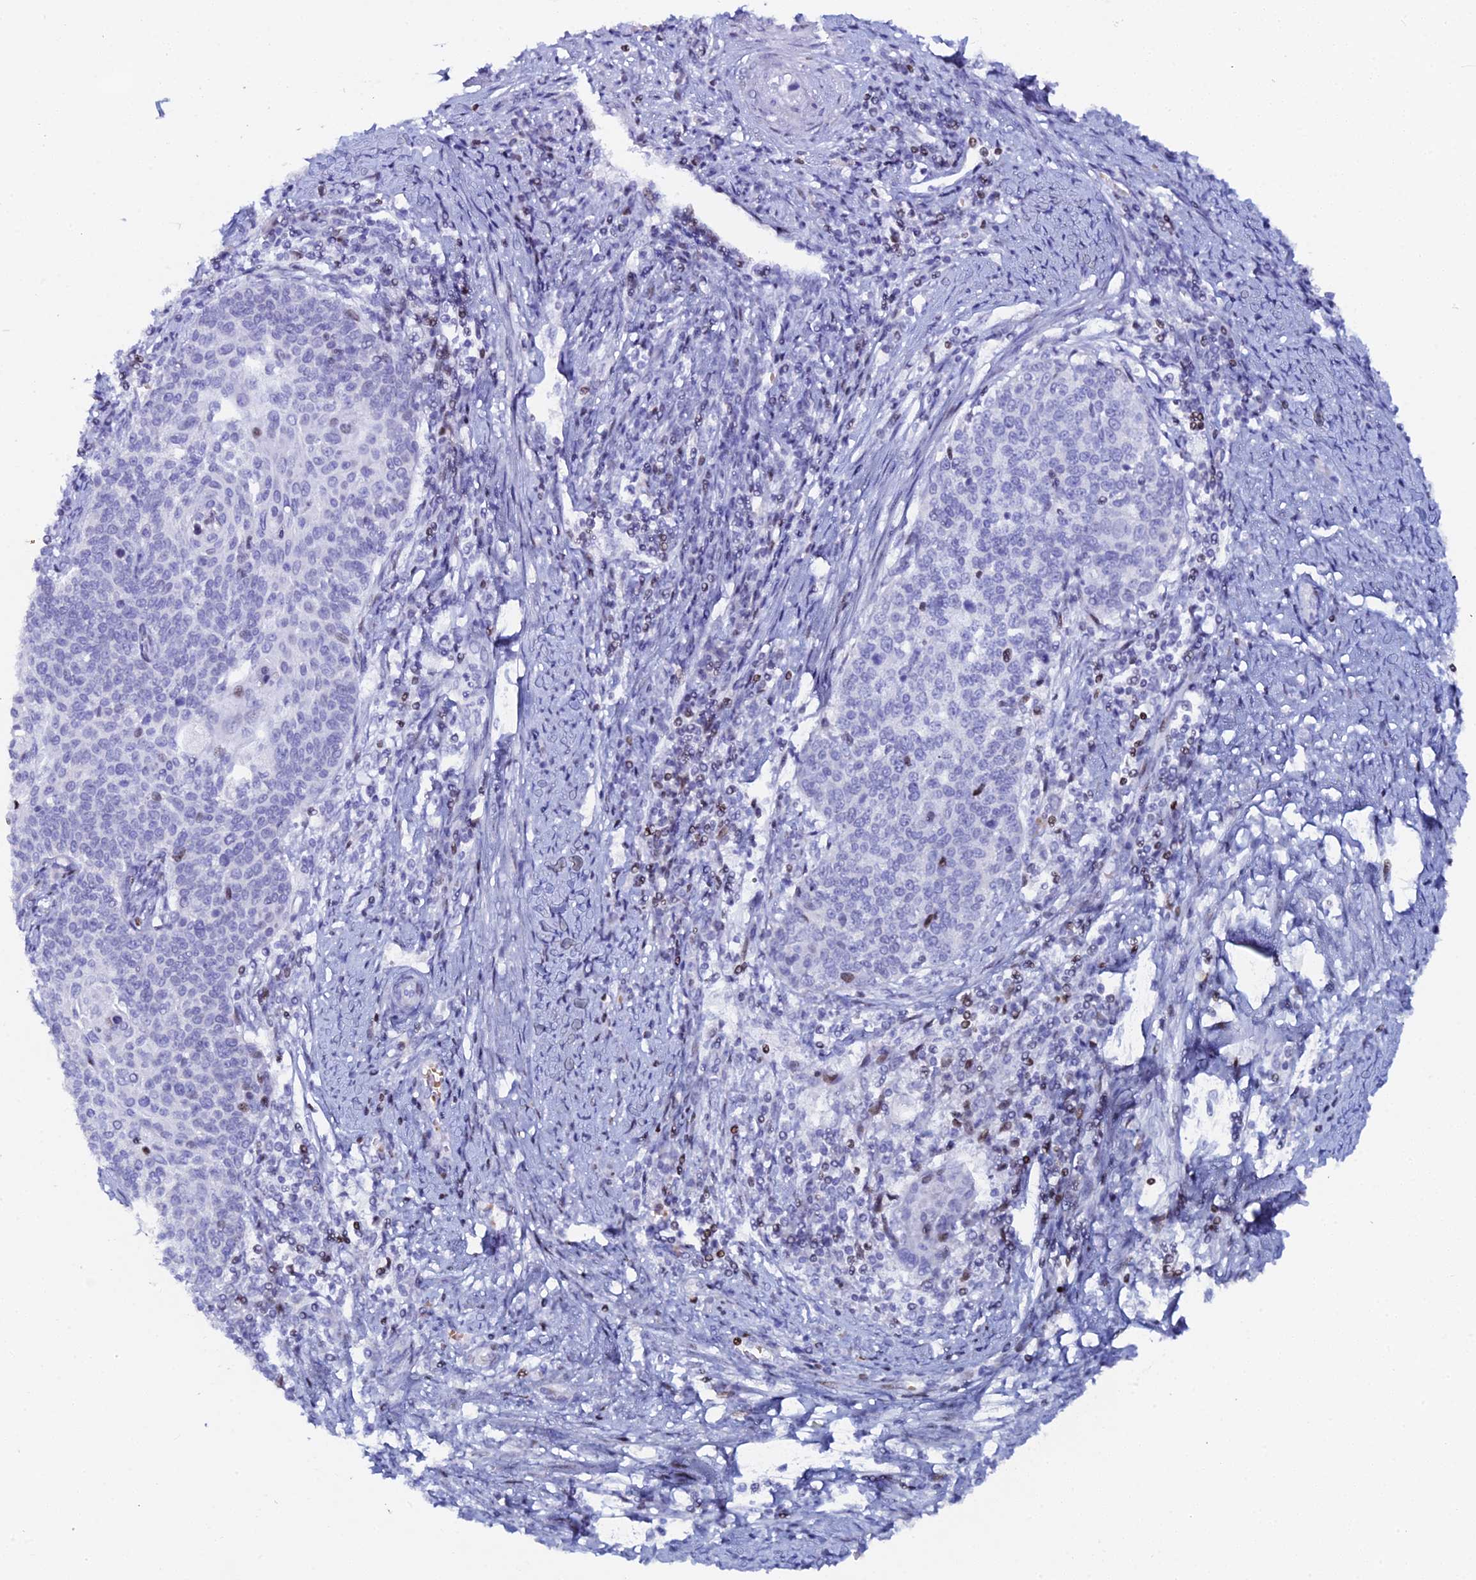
{"staining": {"intensity": "negative", "quantity": "none", "location": "none"}, "tissue": "cervical cancer", "cell_type": "Tumor cells", "image_type": "cancer", "snomed": [{"axis": "morphology", "description": "Squamous cell carcinoma, NOS"}, {"axis": "topography", "description": "Cervix"}], "caption": "DAB immunohistochemical staining of human cervical squamous cell carcinoma shows no significant expression in tumor cells.", "gene": "MYNN", "patient": {"sex": "female", "age": 39}}